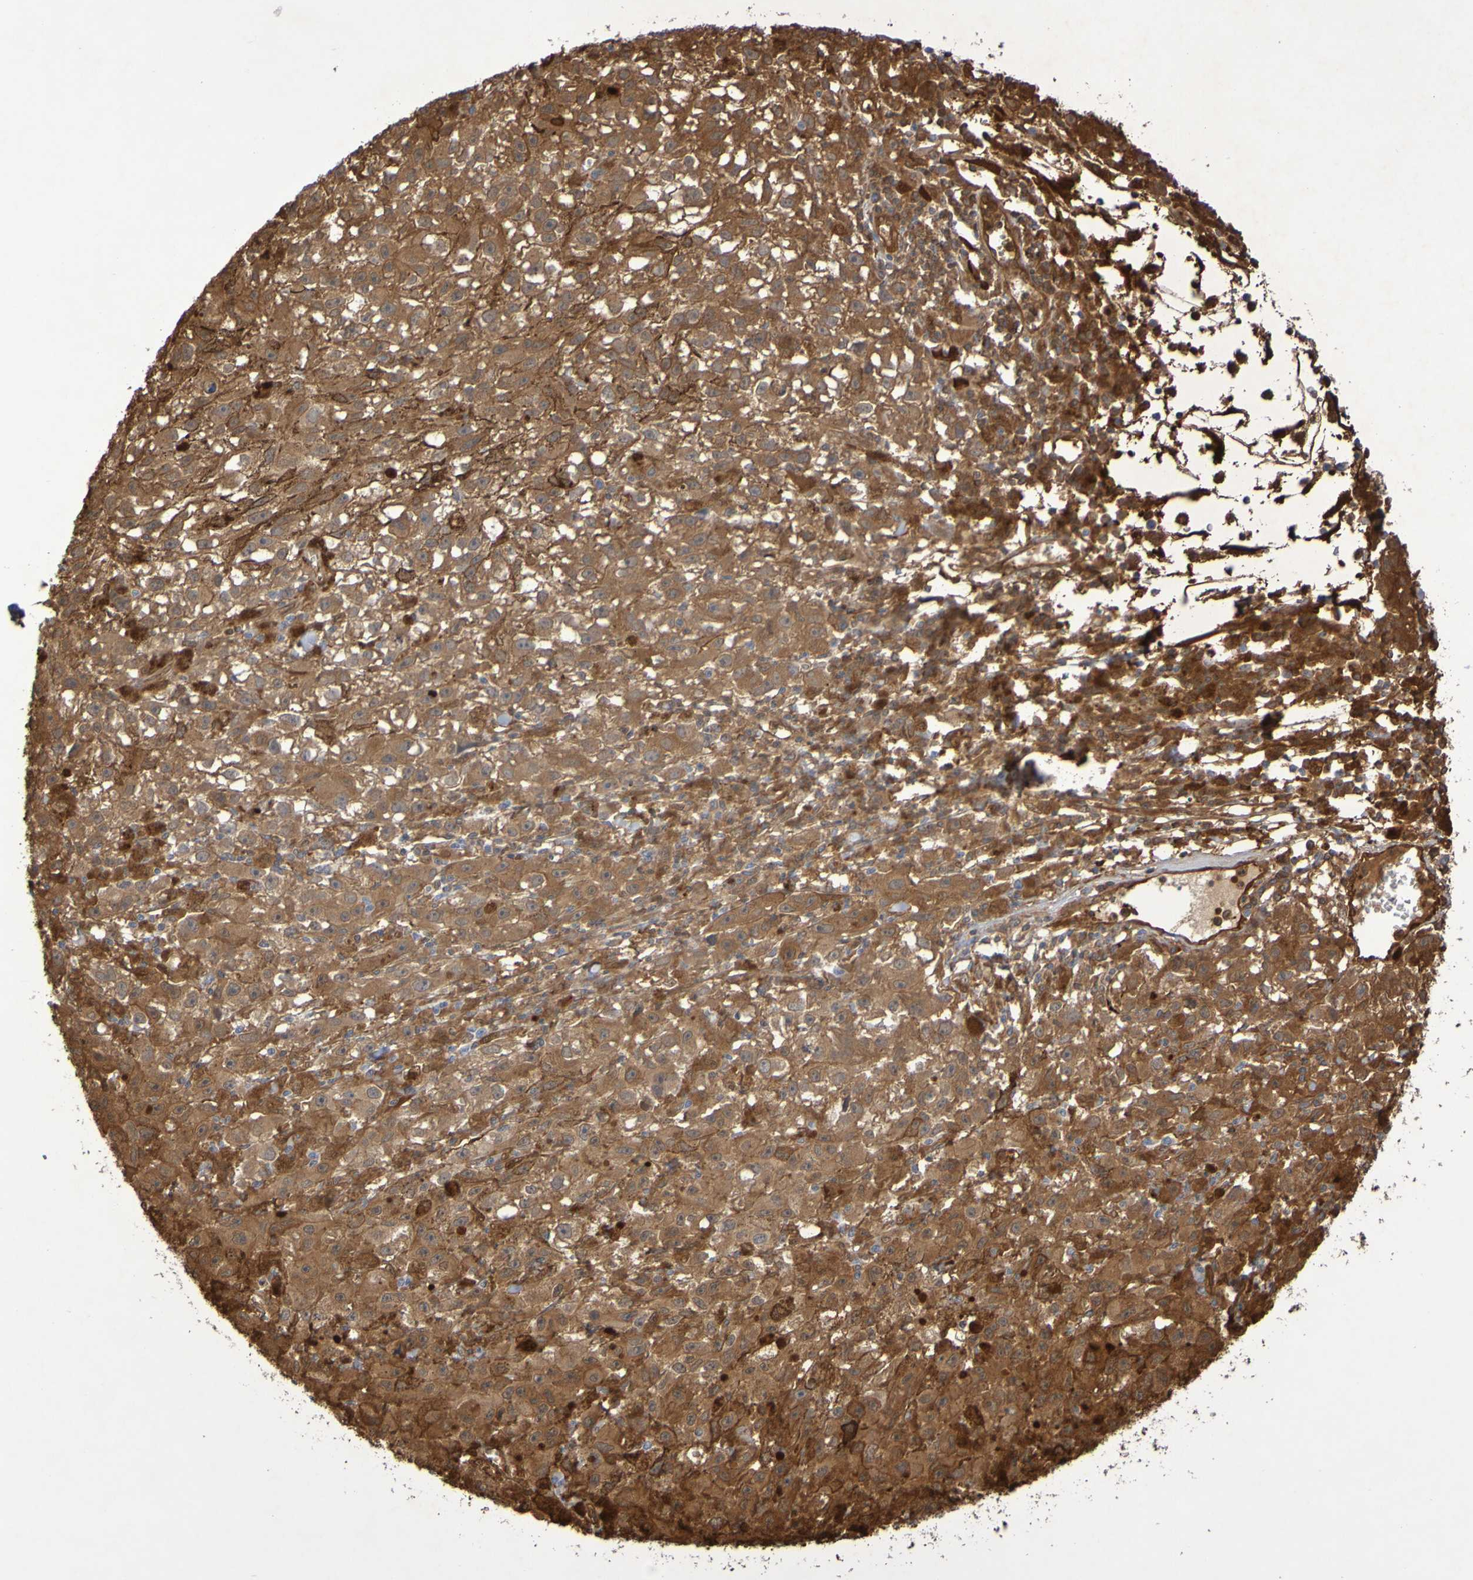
{"staining": {"intensity": "moderate", "quantity": ">75%", "location": "cytoplasmic/membranous"}, "tissue": "melanoma", "cell_type": "Tumor cells", "image_type": "cancer", "snomed": [{"axis": "morphology", "description": "Malignant melanoma, NOS"}, {"axis": "topography", "description": "Skin"}], "caption": "The image shows immunohistochemical staining of malignant melanoma. There is moderate cytoplasmic/membranous expression is identified in about >75% of tumor cells.", "gene": "SERPINB6", "patient": {"sex": "female", "age": 104}}